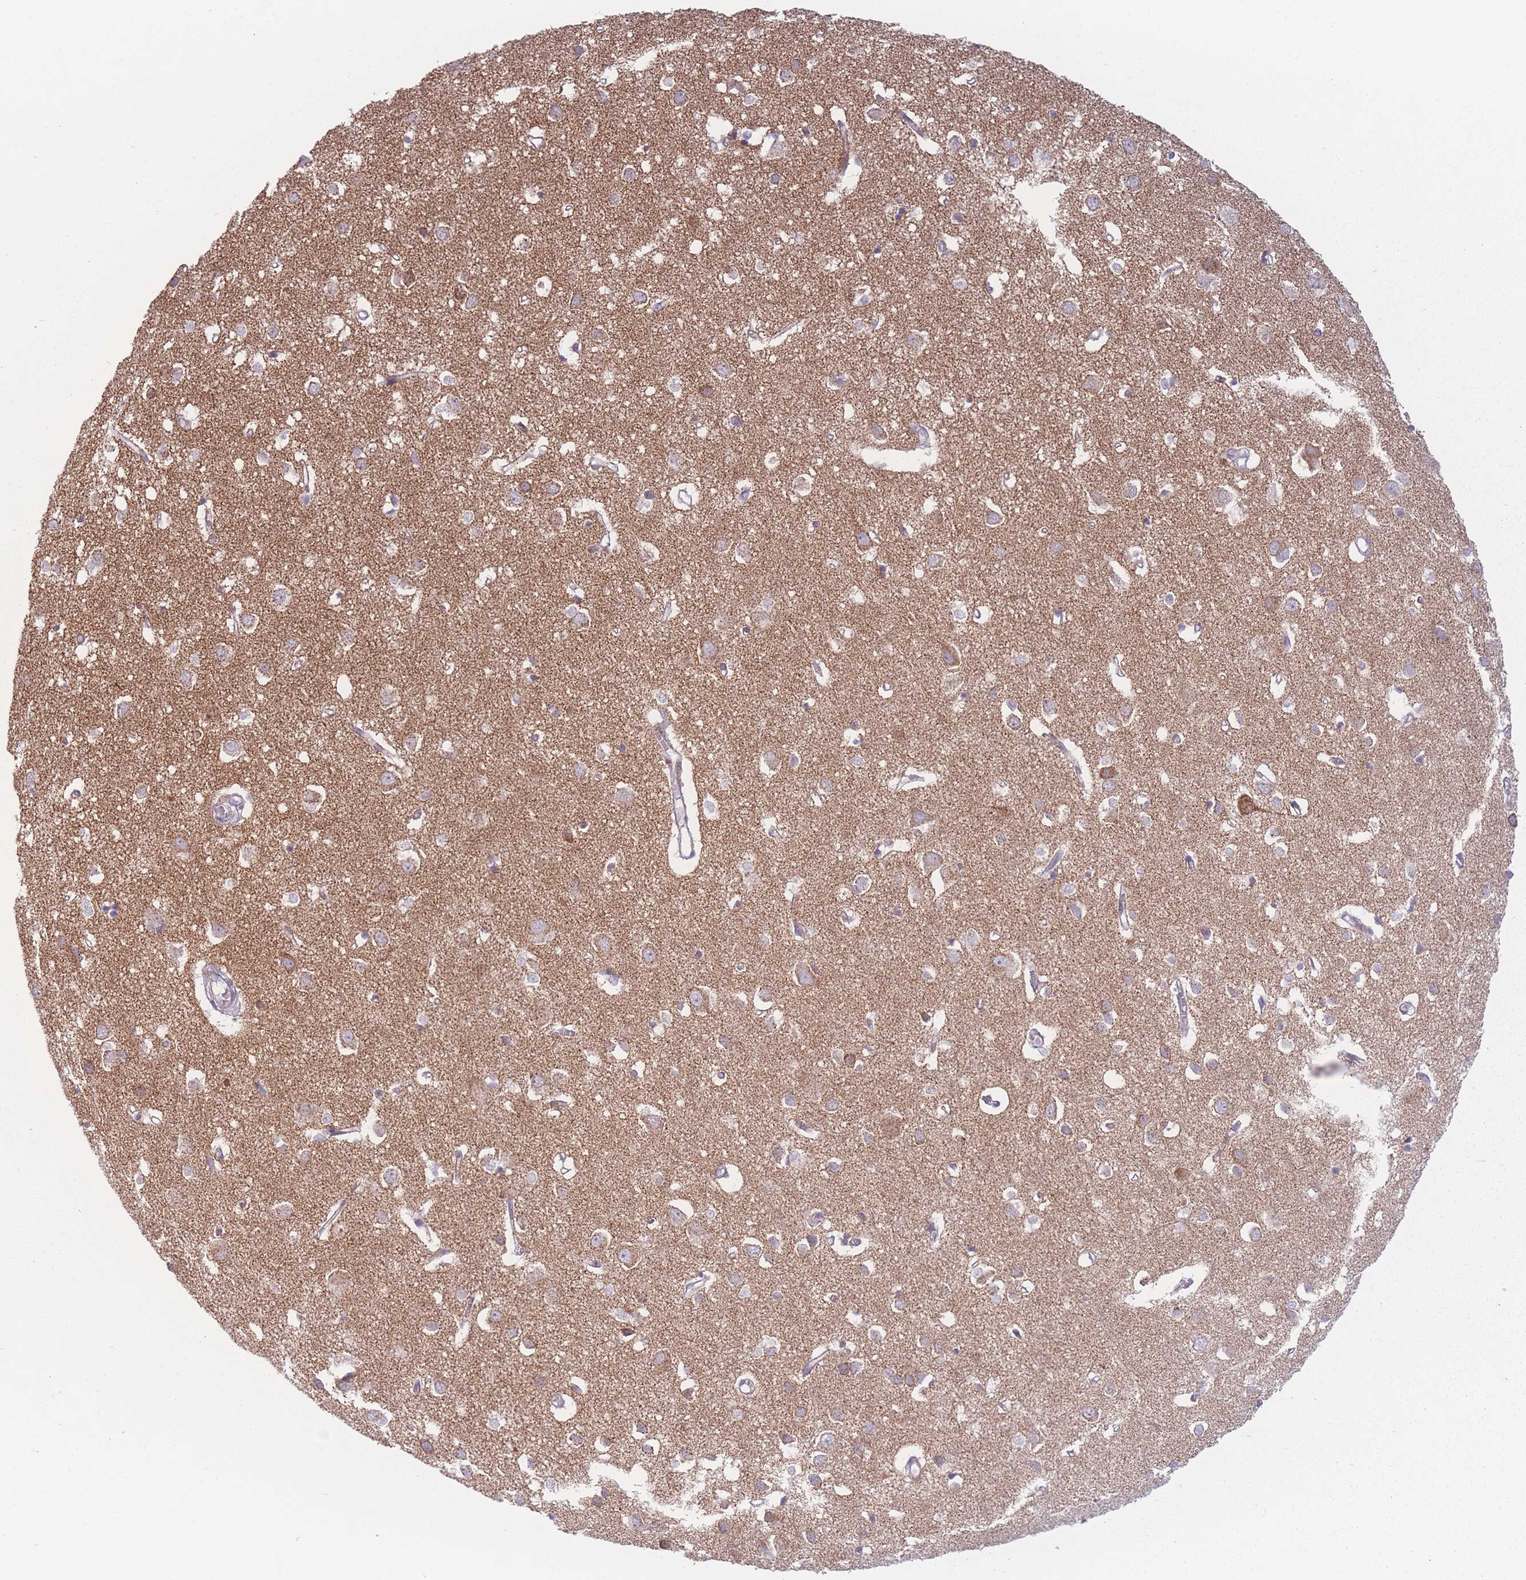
{"staining": {"intensity": "weak", "quantity": "<25%", "location": "cytoplasmic/membranous"}, "tissue": "cerebral cortex", "cell_type": "Endothelial cells", "image_type": "normal", "snomed": [{"axis": "morphology", "description": "Normal tissue, NOS"}, {"axis": "topography", "description": "Cerebral cortex"}], "caption": "This is an immunohistochemistry (IHC) image of unremarkable cerebral cortex. There is no expression in endothelial cells.", "gene": "DCHS1", "patient": {"sex": "female", "age": 64}}